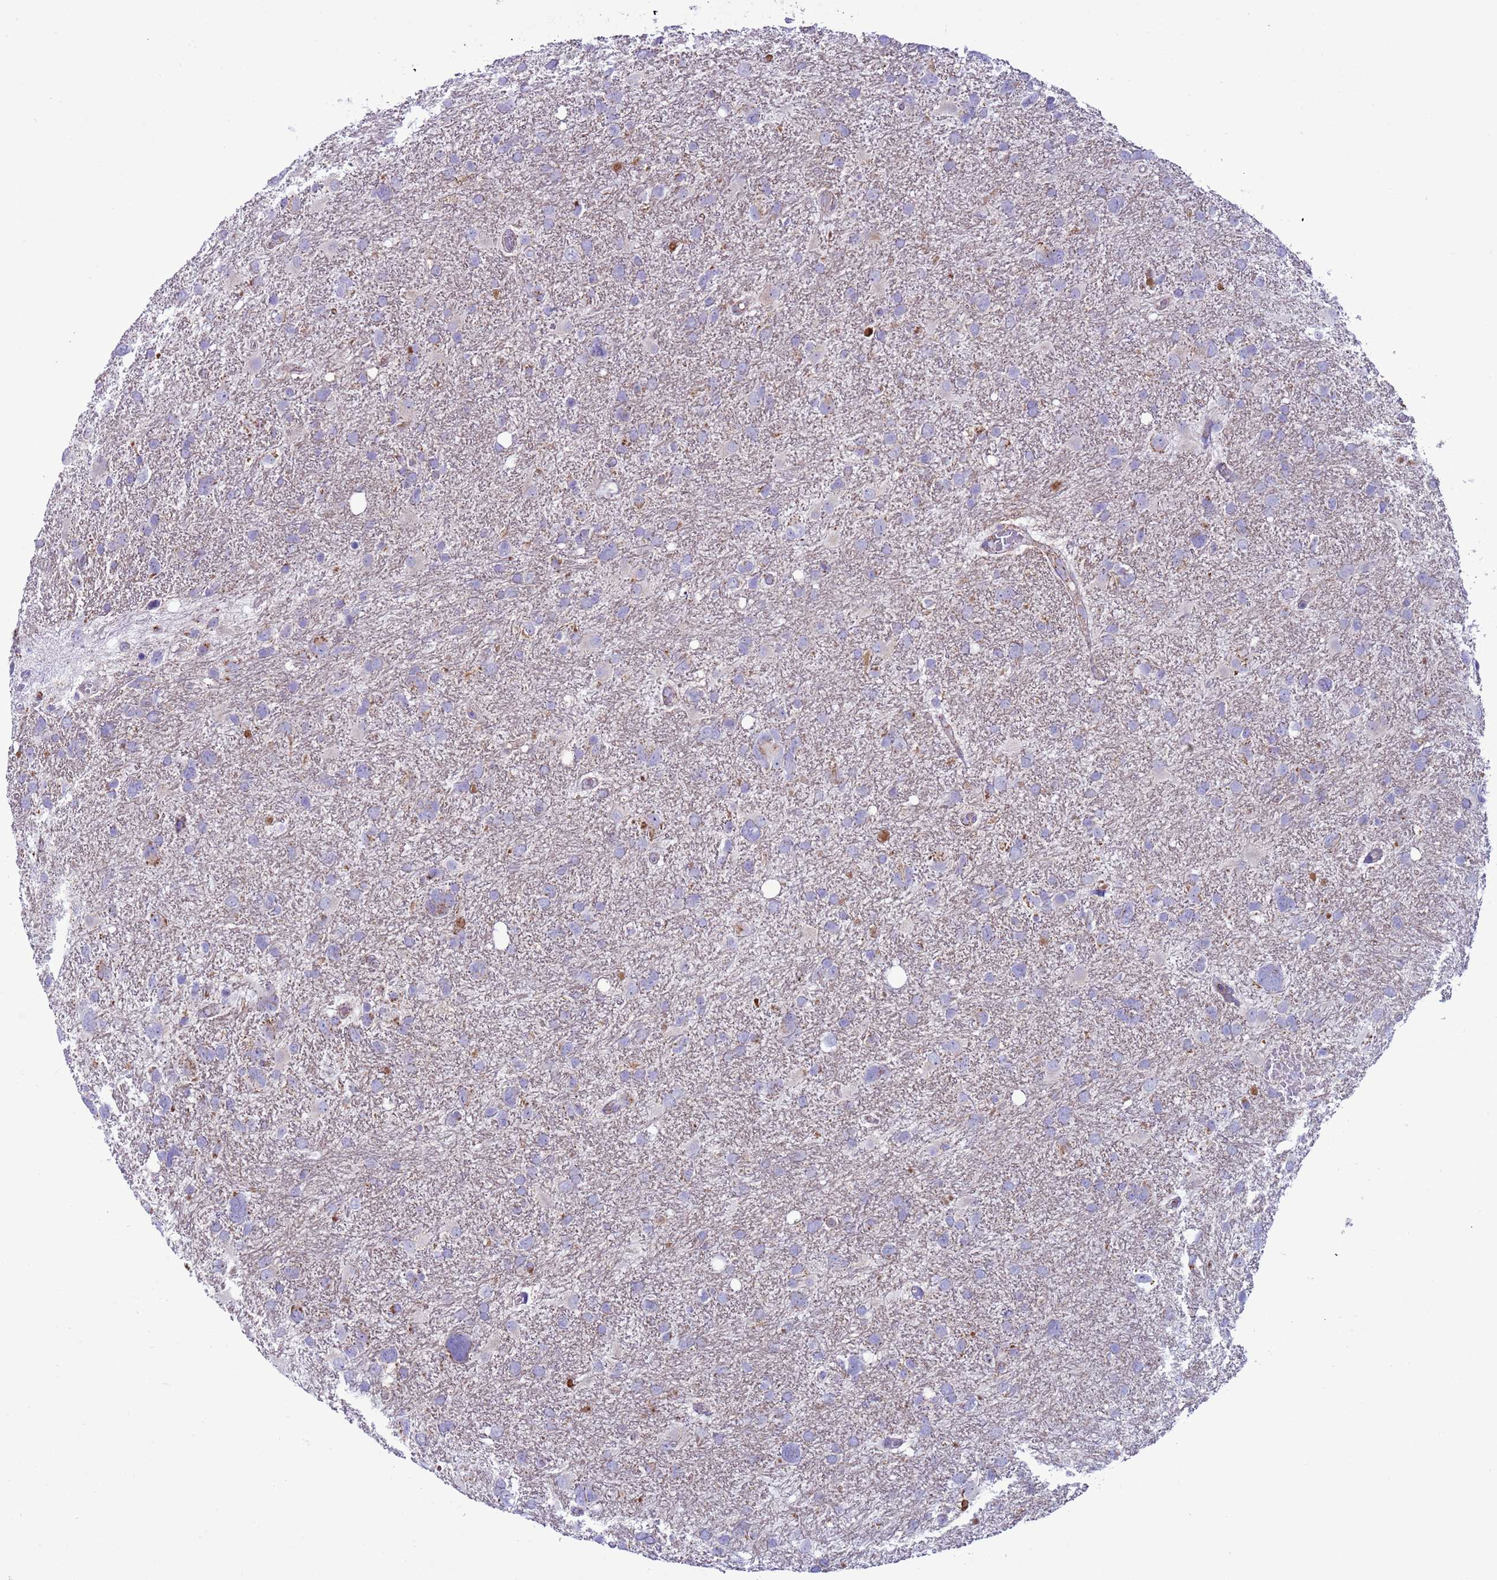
{"staining": {"intensity": "negative", "quantity": "none", "location": "none"}, "tissue": "glioma", "cell_type": "Tumor cells", "image_type": "cancer", "snomed": [{"axis": "morphology", "description": "Glioma, malignant, High grade"}, {"axis": "topography", "description": "Brain"}], "caption": "This is an IHC photomicrograph of glioma. There is no positivity in tumor cells.", "gene": "NCALD", "patient": {"sex": "male", "age": 61}}